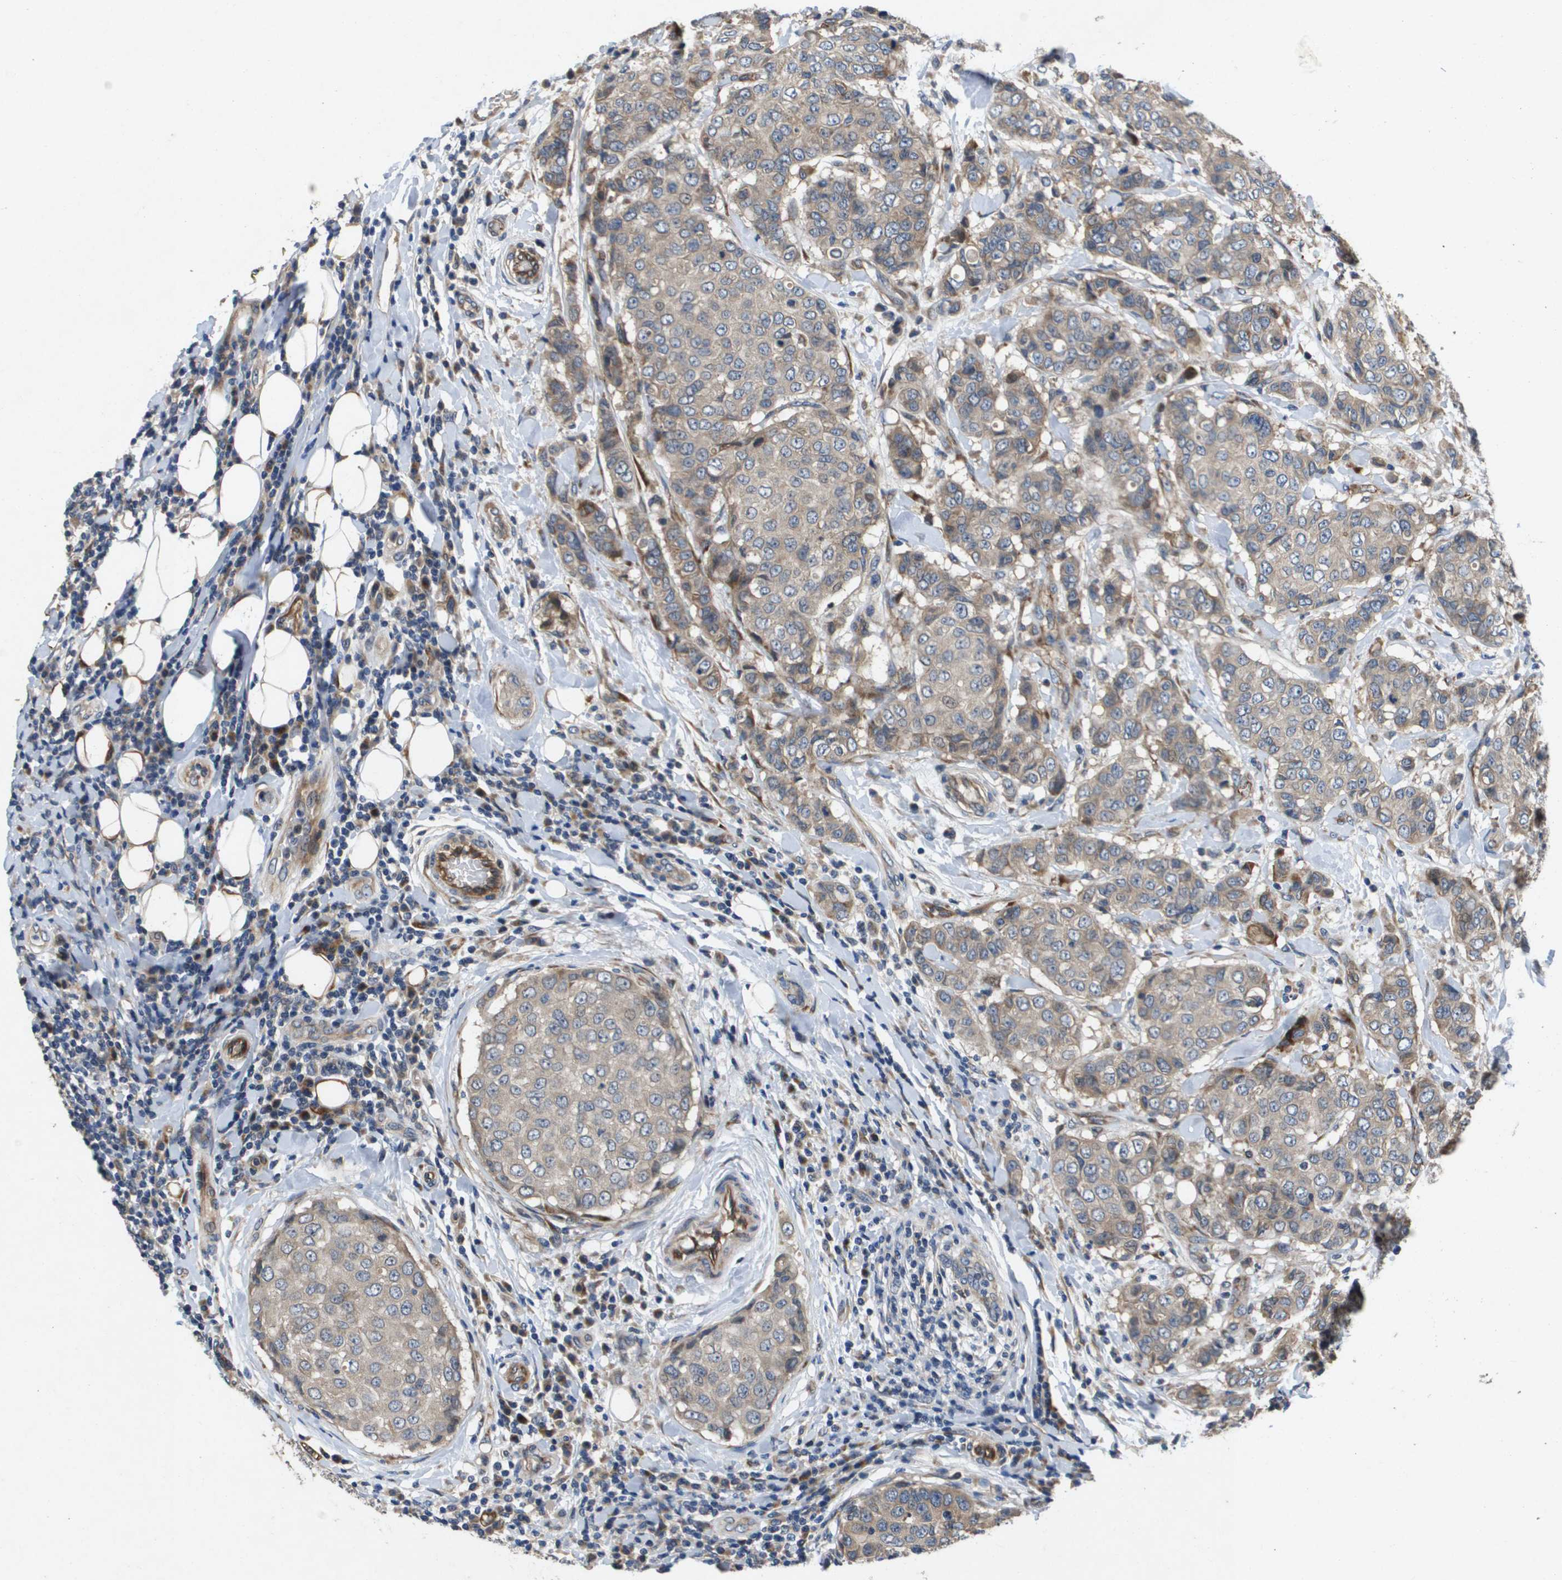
{"staining": {"intensity": "weak", "quantity": ">75%", "location": "cytoplasmic/membranous"}, "tissue": "breast cancer", "cell_type": "Tumor cells", "image_type": "cancer", "snomed": [{"axis": "morphology", "description": "Duct carcinoma"}, {"axis": "topography", "description": "Breast"}], "caption": "Immunohistochemistry (DAB (3,3'-diaminobenzidine)) staining of infiltrating ductal carcinoma (breast) shows weak cytoplasmic/membranous protein expression in approximately >75% of tumor cells.", "gene": "ENTPD2", "patient": {"sex": "female", "age": 27}}